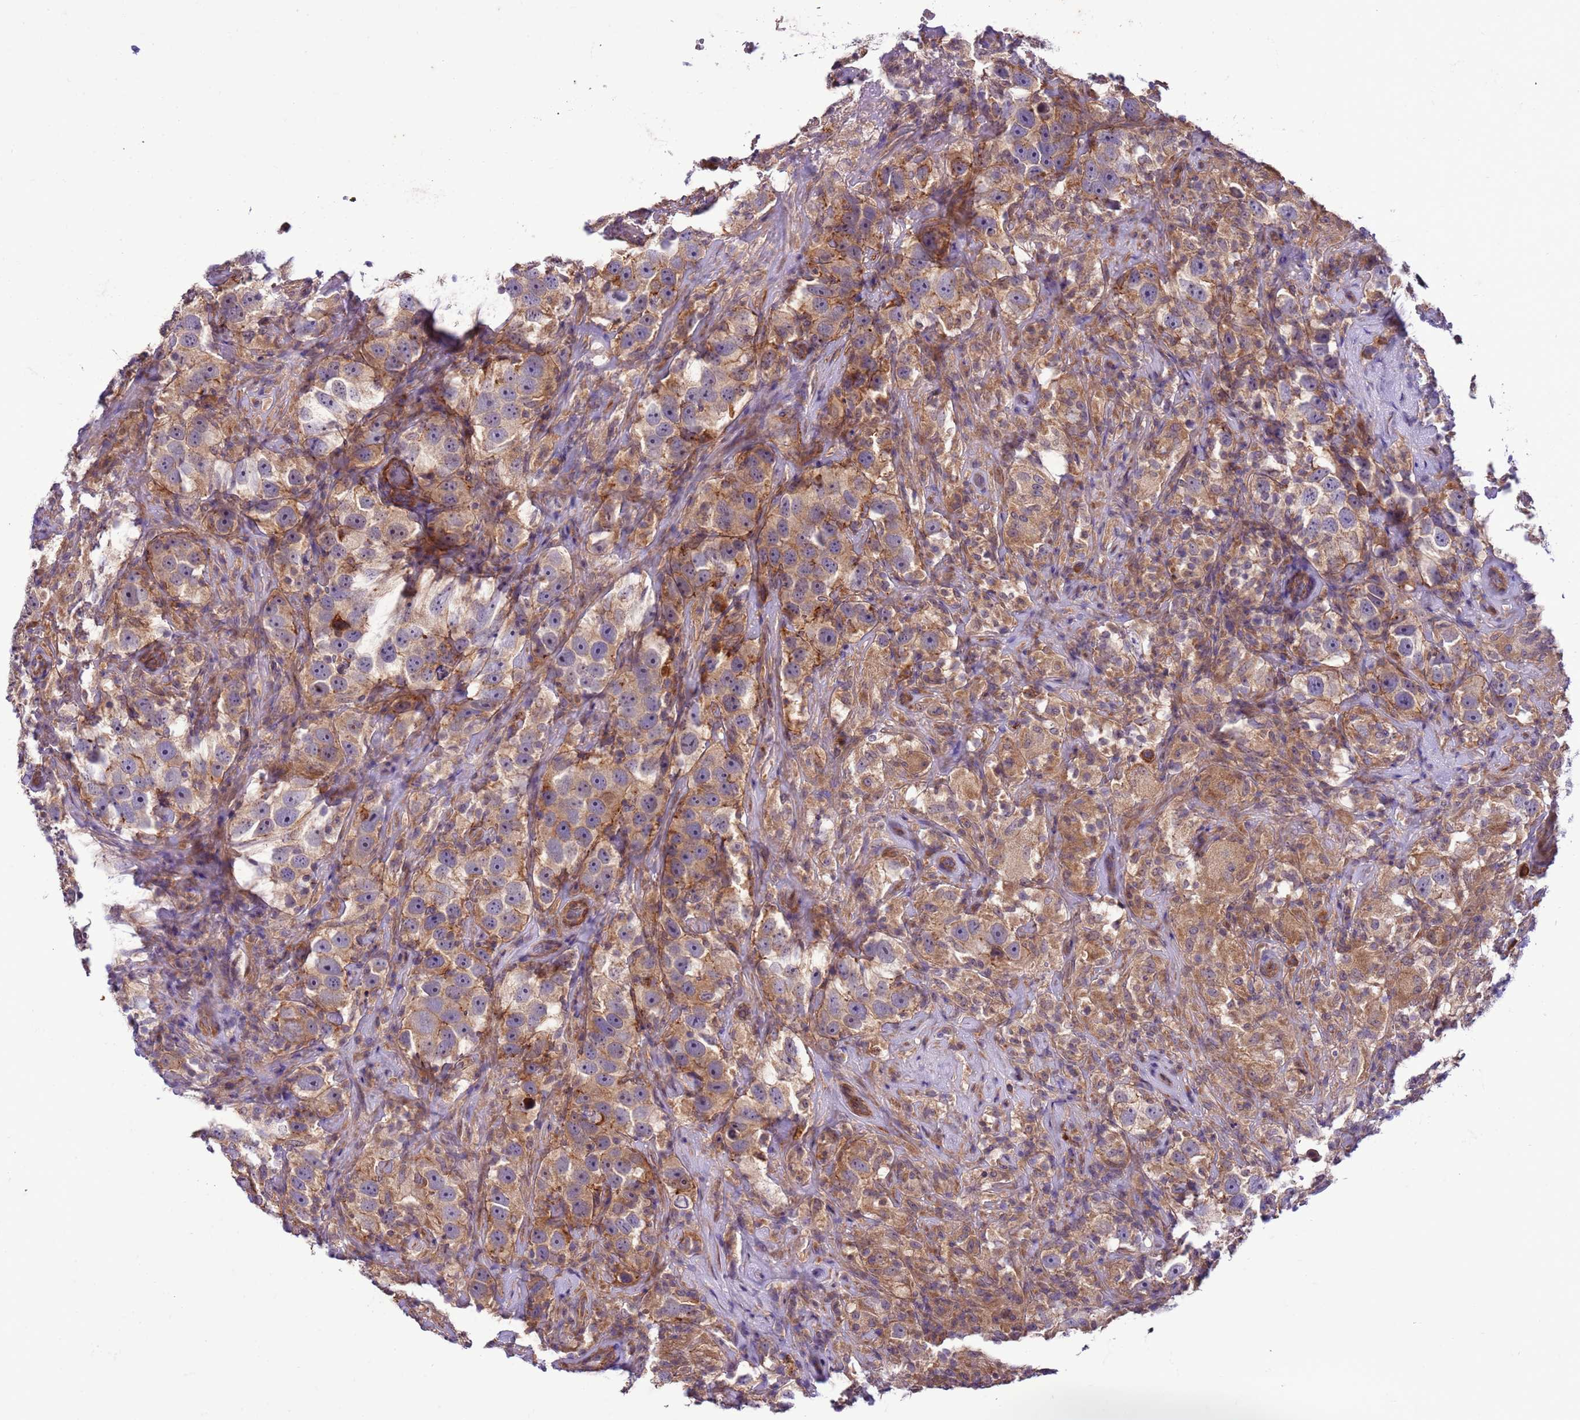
{"staining": {"intensity": "moderate", "quantity": ">75%", "location": "cytoplasmic/membranous"}, "tissue": "testis cancer", "cell_type": "Tumor cells", "image_type": "cancer", "snomed": [{"axis": "morphology", "description": "Seminoma, NOS"}, {"axis": "topography", "description": "Testis"}], "caption": "Protein staining shows moderate cytoplasmic/membranous positivity in approximately >75% of tumor cells in seminoma (testis).", "gene": "GEN1", "patient": {"sex": "male", "age": 49}}